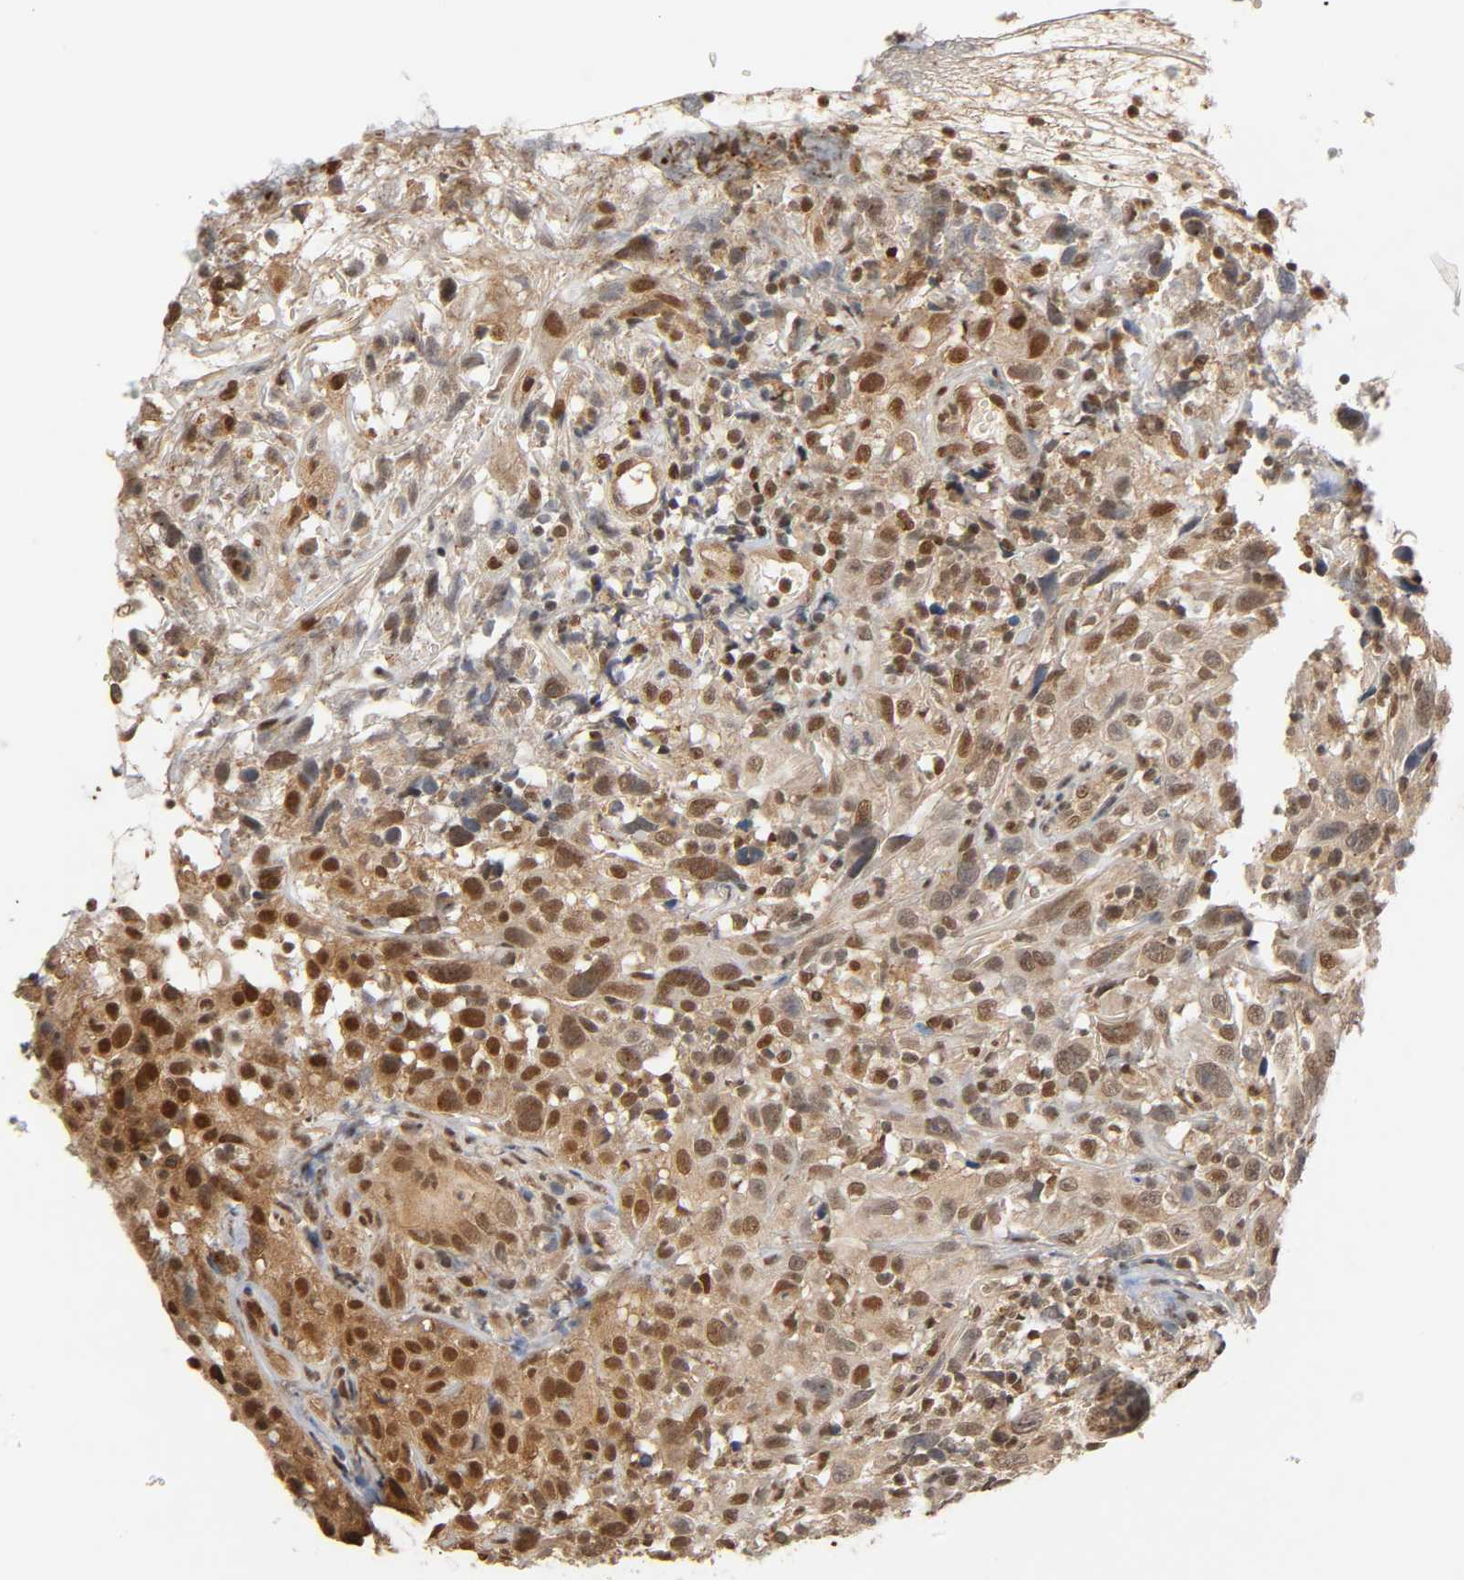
{"staining": {"intensity": "moderate", "quantity": "25%-75%", "location": "cytoplasmic/membranous,nuclear"}, "tissue": "thyroid cancer", "cell_type": "Tumor cells", "image_type": "cancer", "snomed": [{"axis": "morphology", "description": "Carcinoma, NOS"}, {"axis": "topography", "description": "Thyroid gland"}], "caption": "Carcinoma (thyroid) tissue displays moderate cytoplasmic/membranous and nuclear positivity in approximately 25%-75% of tumor cells, visualized by immunohistochemistry.", "gene": "UBC", "patient": {"sex": "female", "age": 77}}